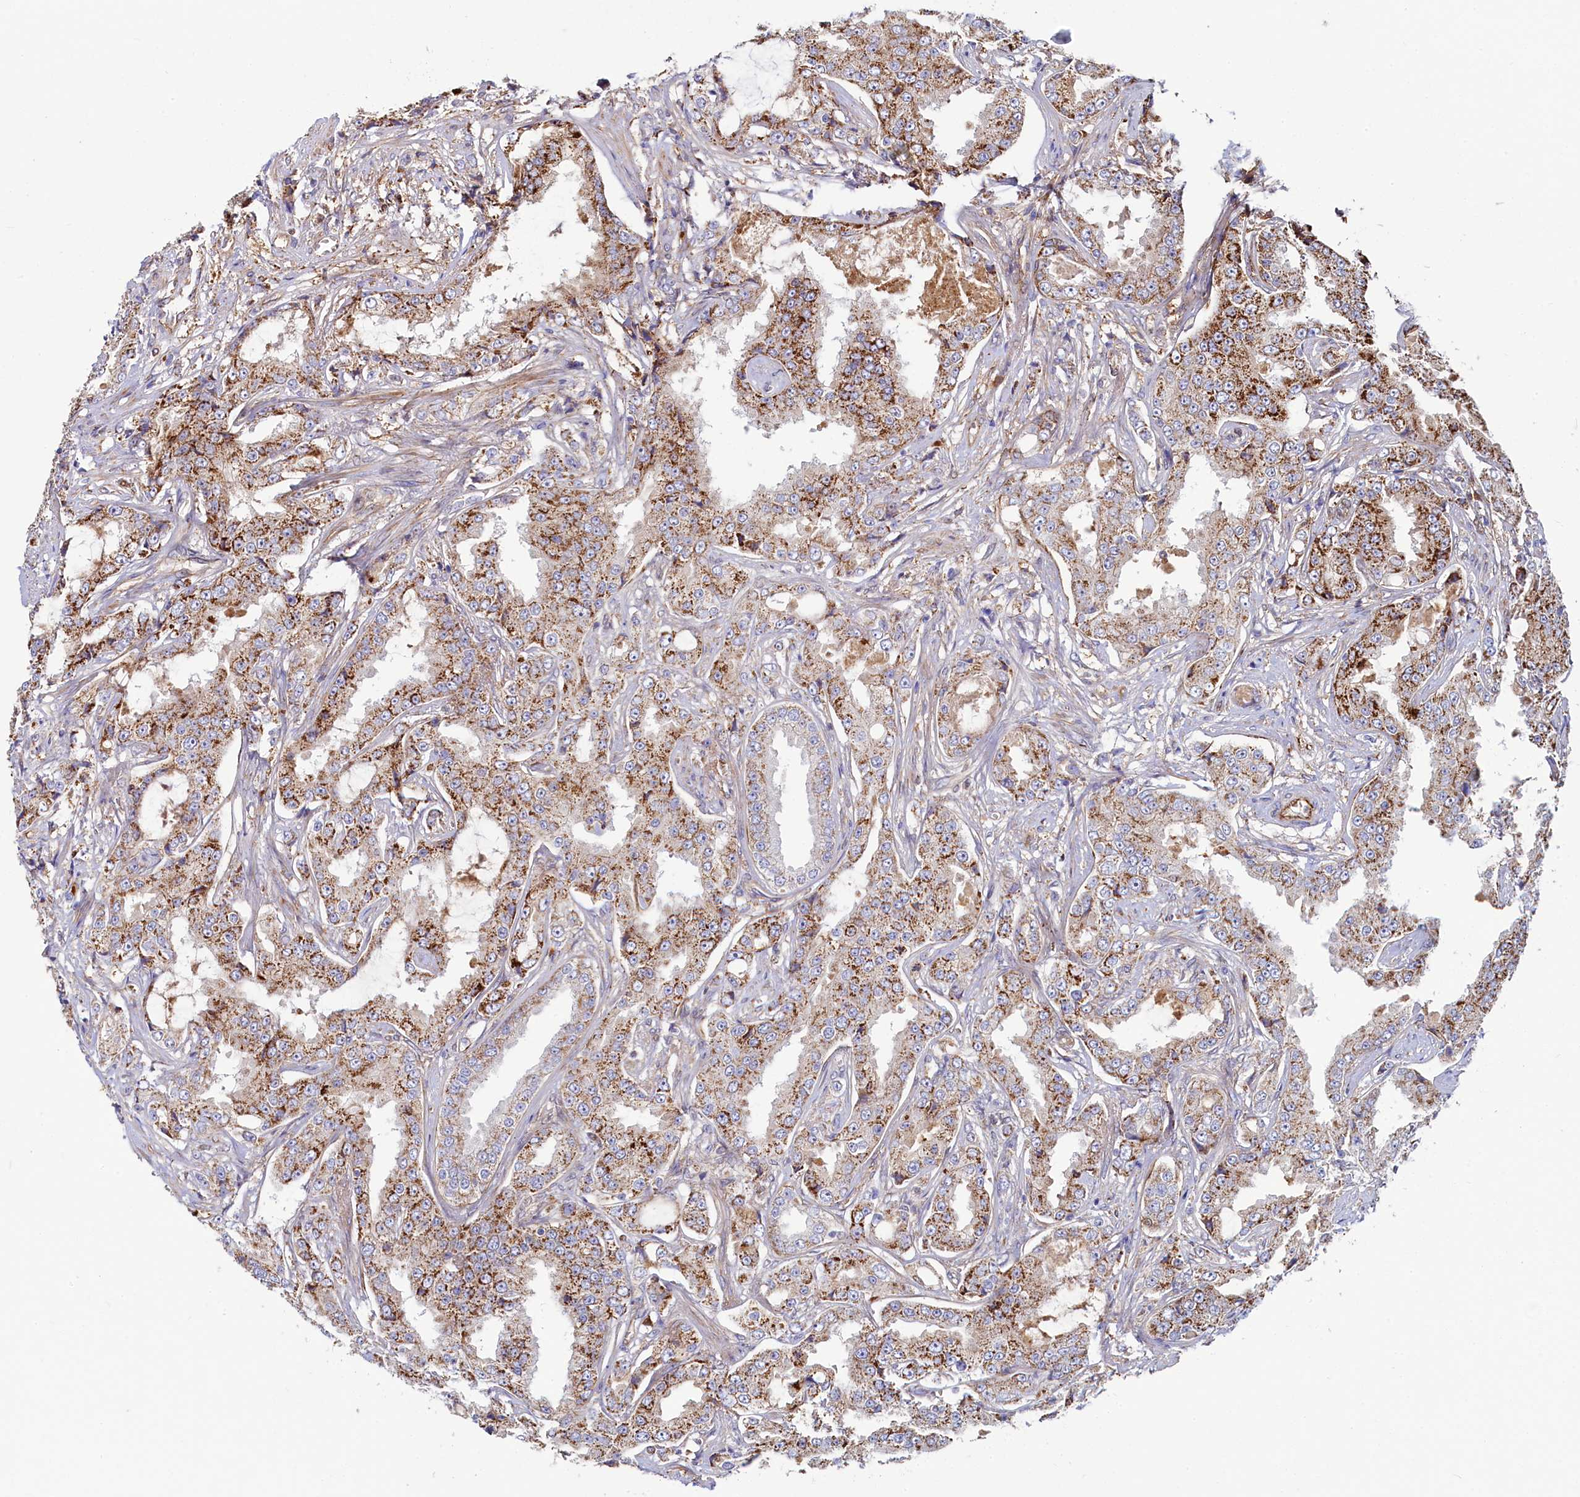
{"staining": {"intensity": "moderate", "quantity": ">75%", "location": "cytoplasmic/membranous"}, "tissue": "prostate cancer", "cell_type": "Tumor cells", "image_type": "cancer", "snomed": [{"axis": "morphology", "description": "Adenocarcinoma, High grade"}, {"axis": "topography", "description": "Prostate"}], "caption": "DAB immunohistochemical staining of adenocarcinoma (high-grade) (prostate) exhibits moderate cytoplasmic/membranous protein staining in about >75% of tumor cells.", "gene": "ASTE1", "patient": {"sex": "male", "age": 73}}